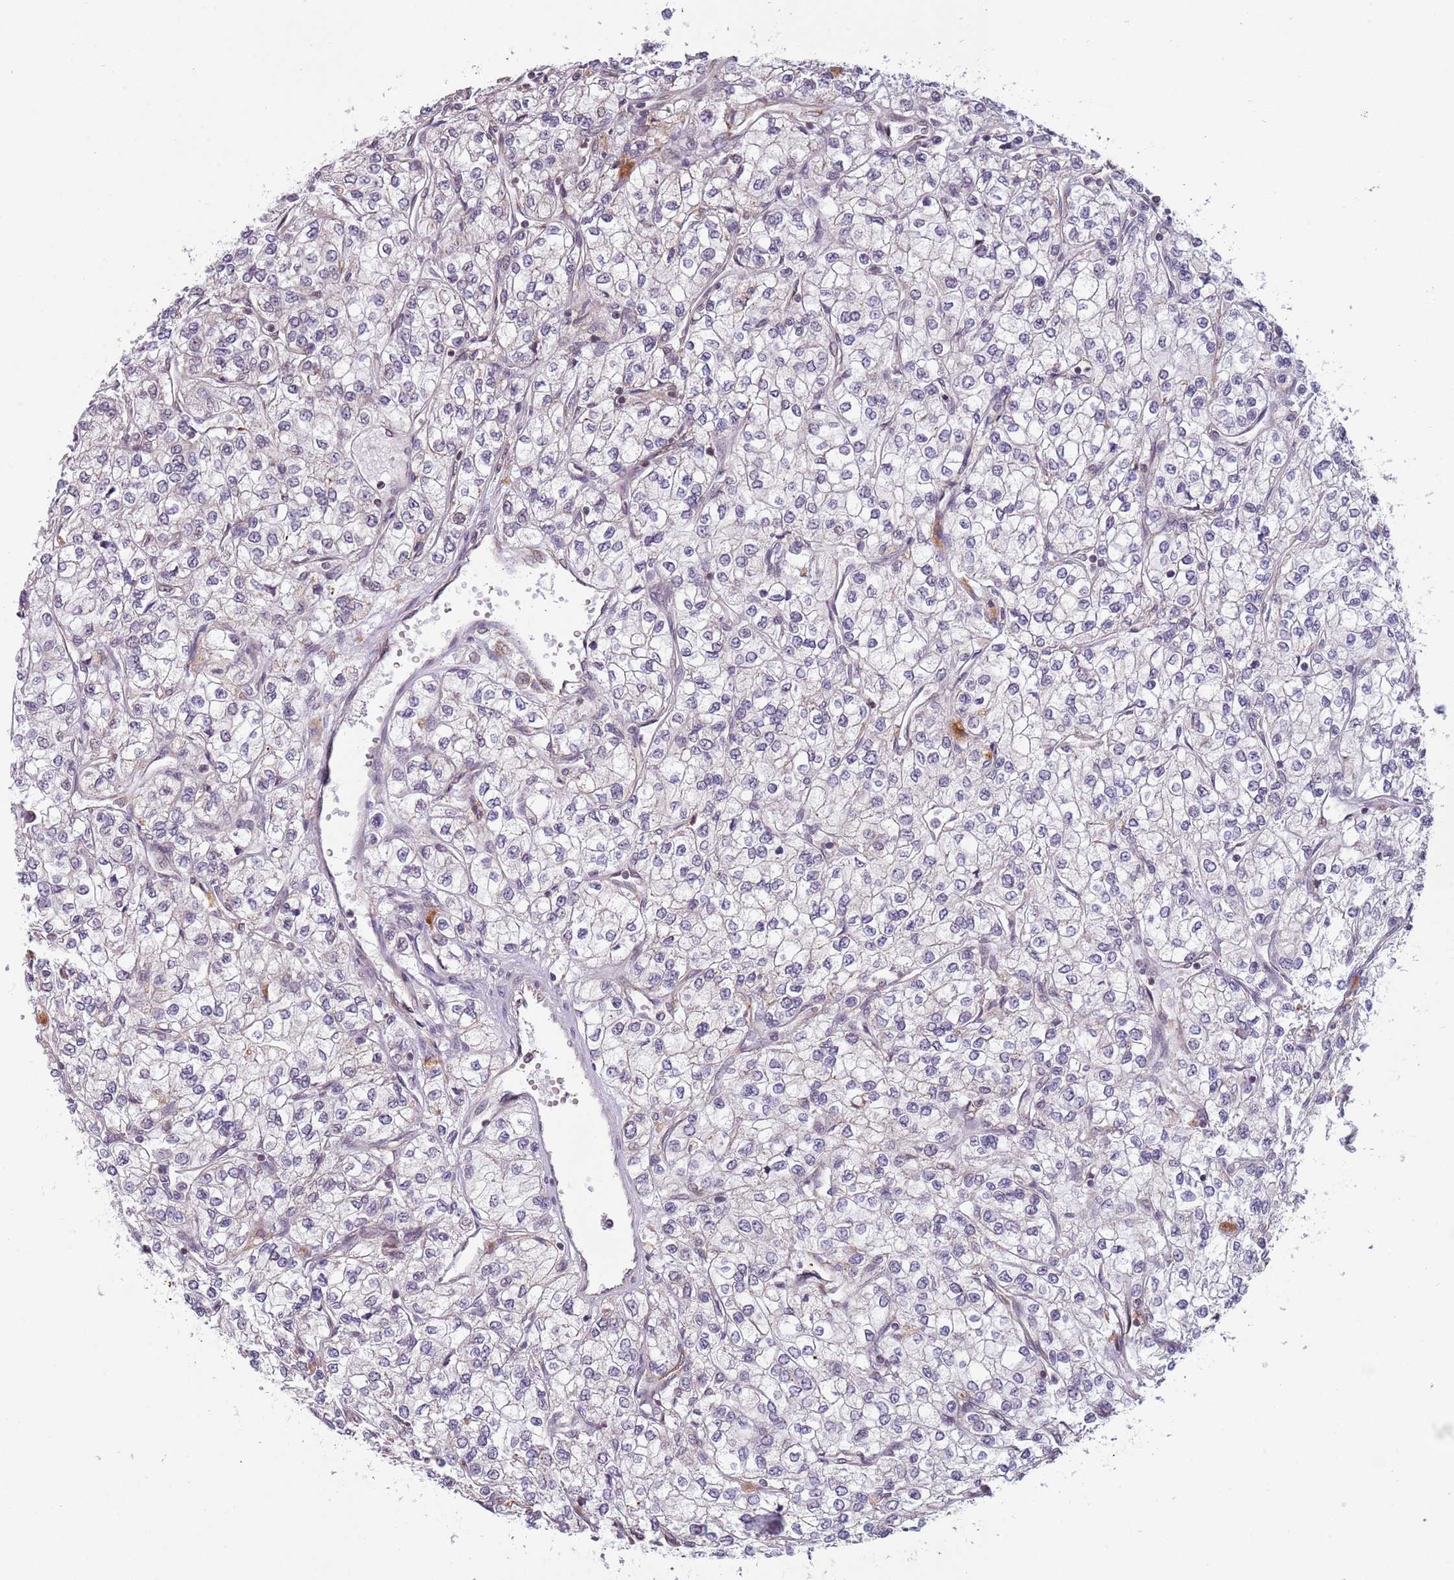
{"staining": {"intensity": "negative", "quantity": "none", "location": "none"}, "tissue": "renal cancer", "cell_type": "Tumor cells", "image_type": "cancer", "snomed": [{"axis": "morphology", "description": "Adenocarcinoma, NOS"}, {"axis": "topography", "description": "Kidney"}], "caption": "Immunohistochemical staining of human renal cancer (adenocarcinoma) reveals no significant positivity in tumor cells.", "gene": "BARD1", "patient": {"sex": "male", "age": 80}}